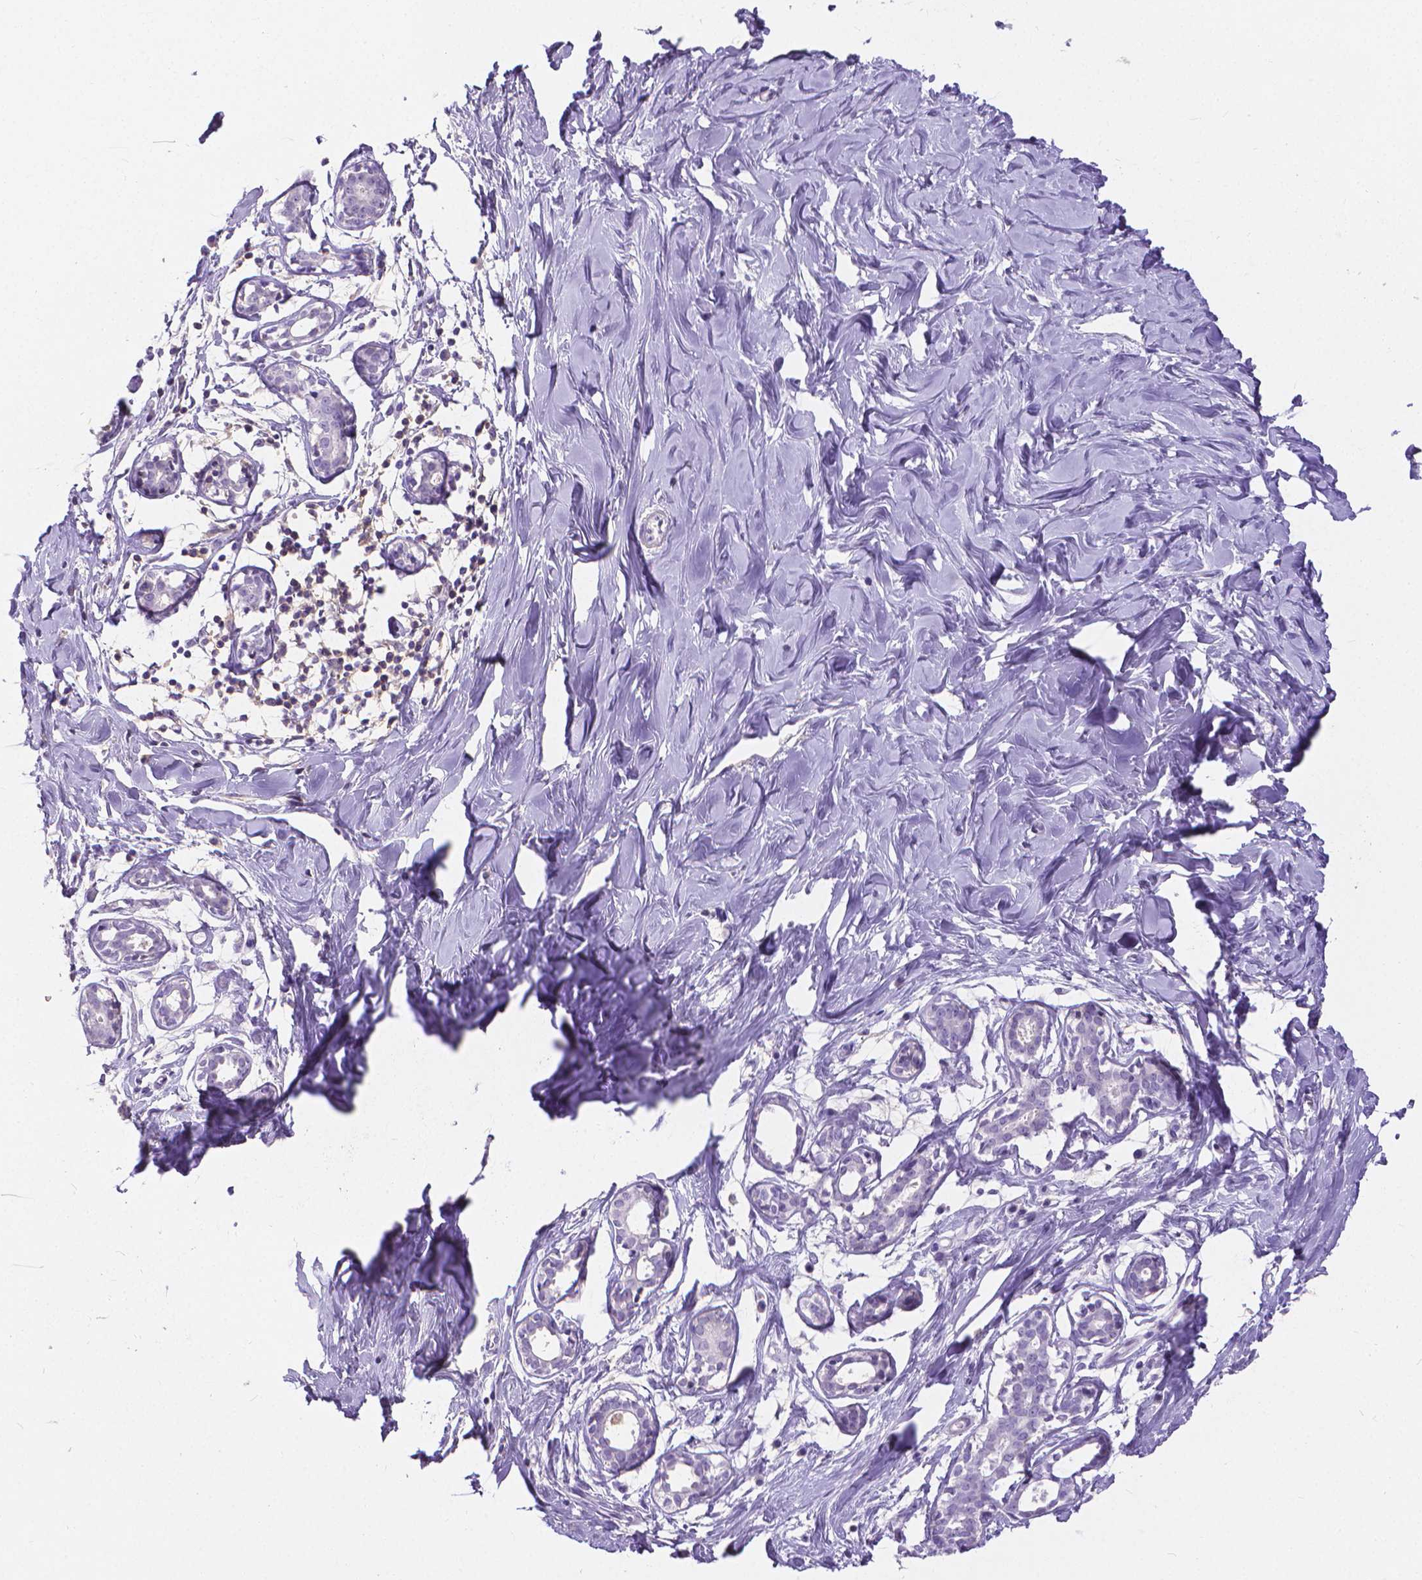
{"staining": {"intensity": "negative", "quantity": "none", "location": "none"}, "tissue": "breast", "cell_type": "Adipocytes", "image_type": "normal", "snomed": [{"axis": "morphology", "description": "Normal tissue, NOS"}, {"axis": "topography", "description": "Breast"}], "caption": "This is an IHC micrograph of benign human breast. There is no expression in adipocytes.", "gene": "CD4", "patient": {"sex": "female", "age": 27}}